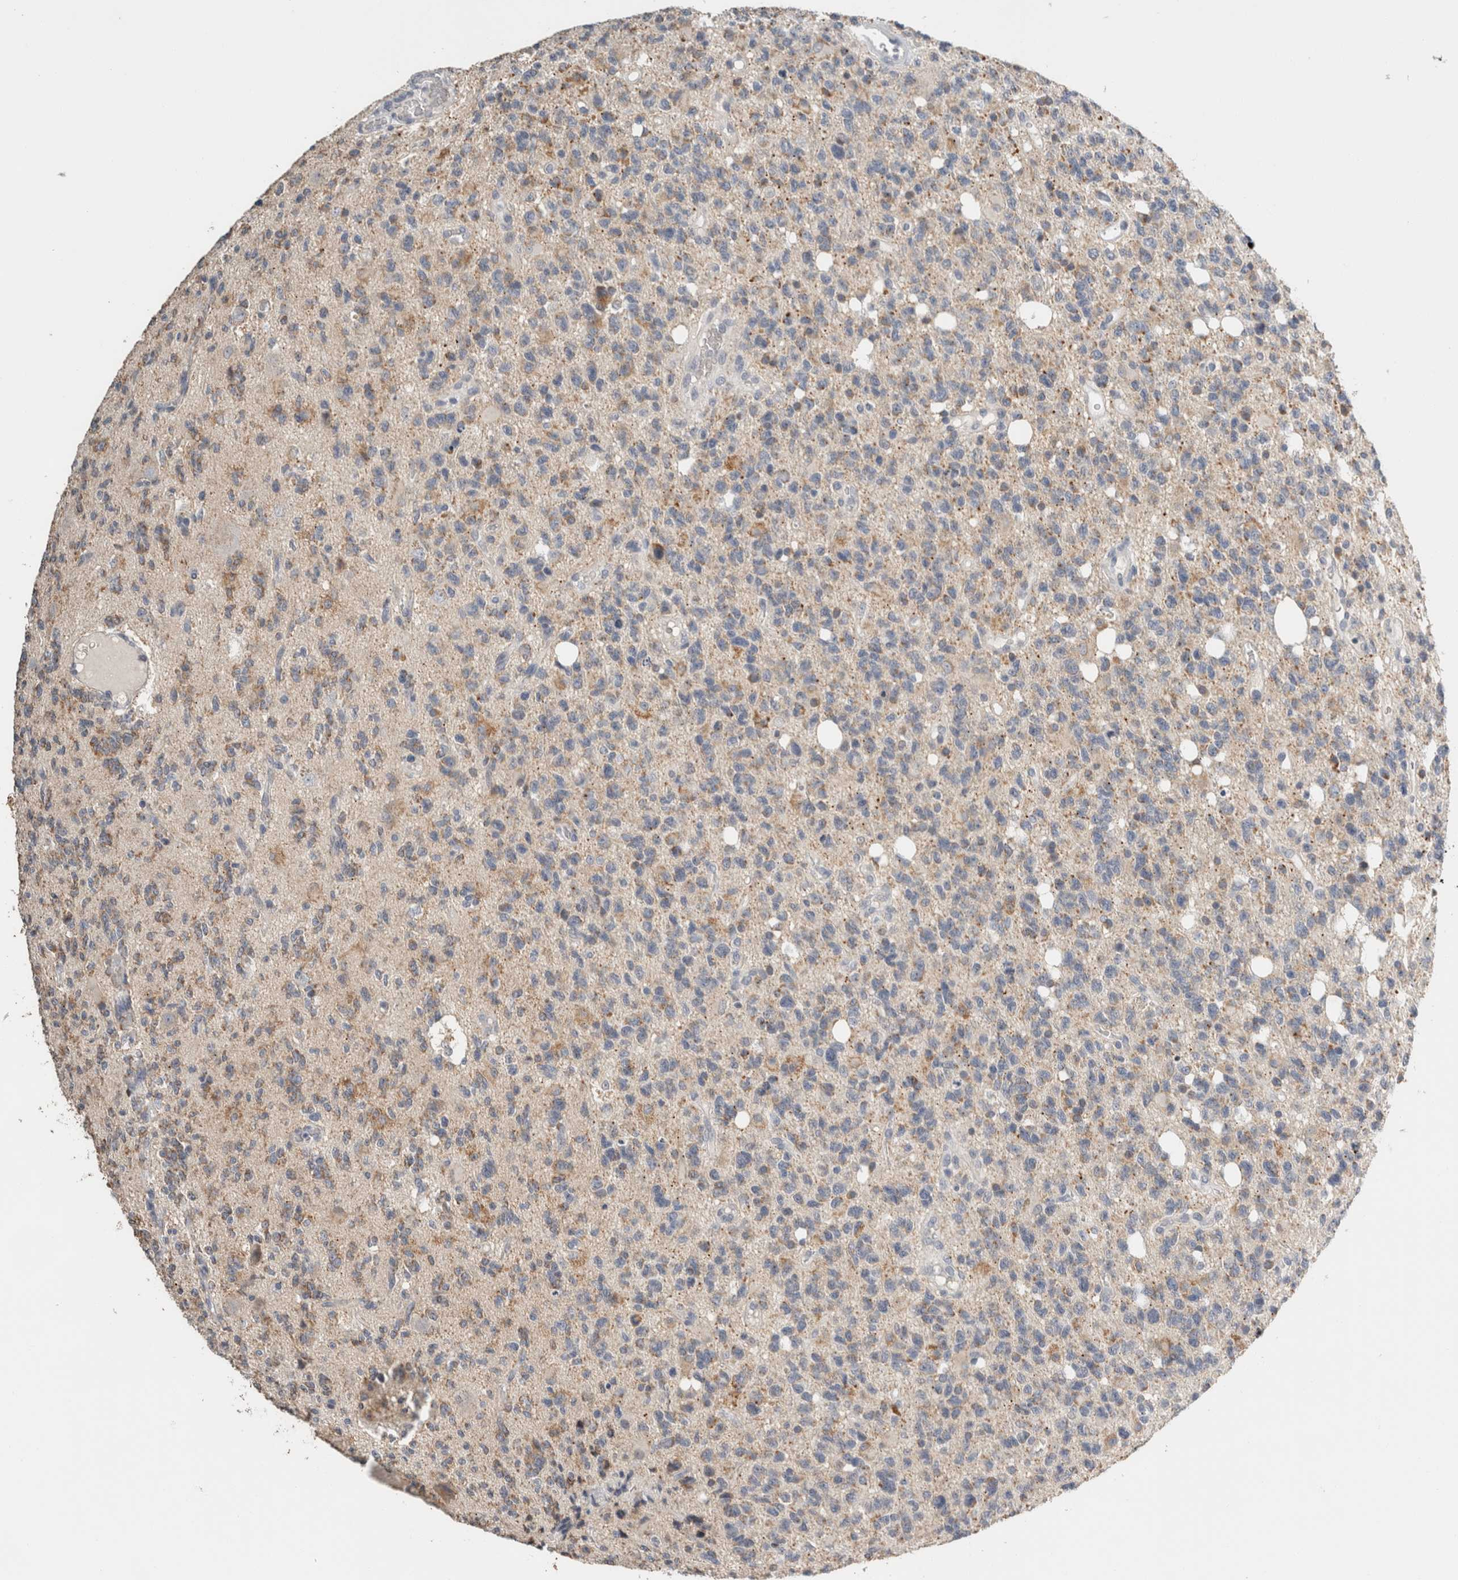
{"staining": {"intensity": "weak", "quantity": "<25%", "location": "cytoplasmic/membranous"}, "tissue": "glioma", "cell_type": "Tumor cells", "image_type": "cancer", "snomed": [{"axis": "morphology", "description": "Glioma, malignant, High grade"}, {"axis": "topography", "description": "Brain"}], "caption": "Malignant high-grade glioma was stained to show a protein in brown. There is no significant staining in tumor cells.", "gene": "CRAT", "patient": {"sex": "female", "age": 62}}